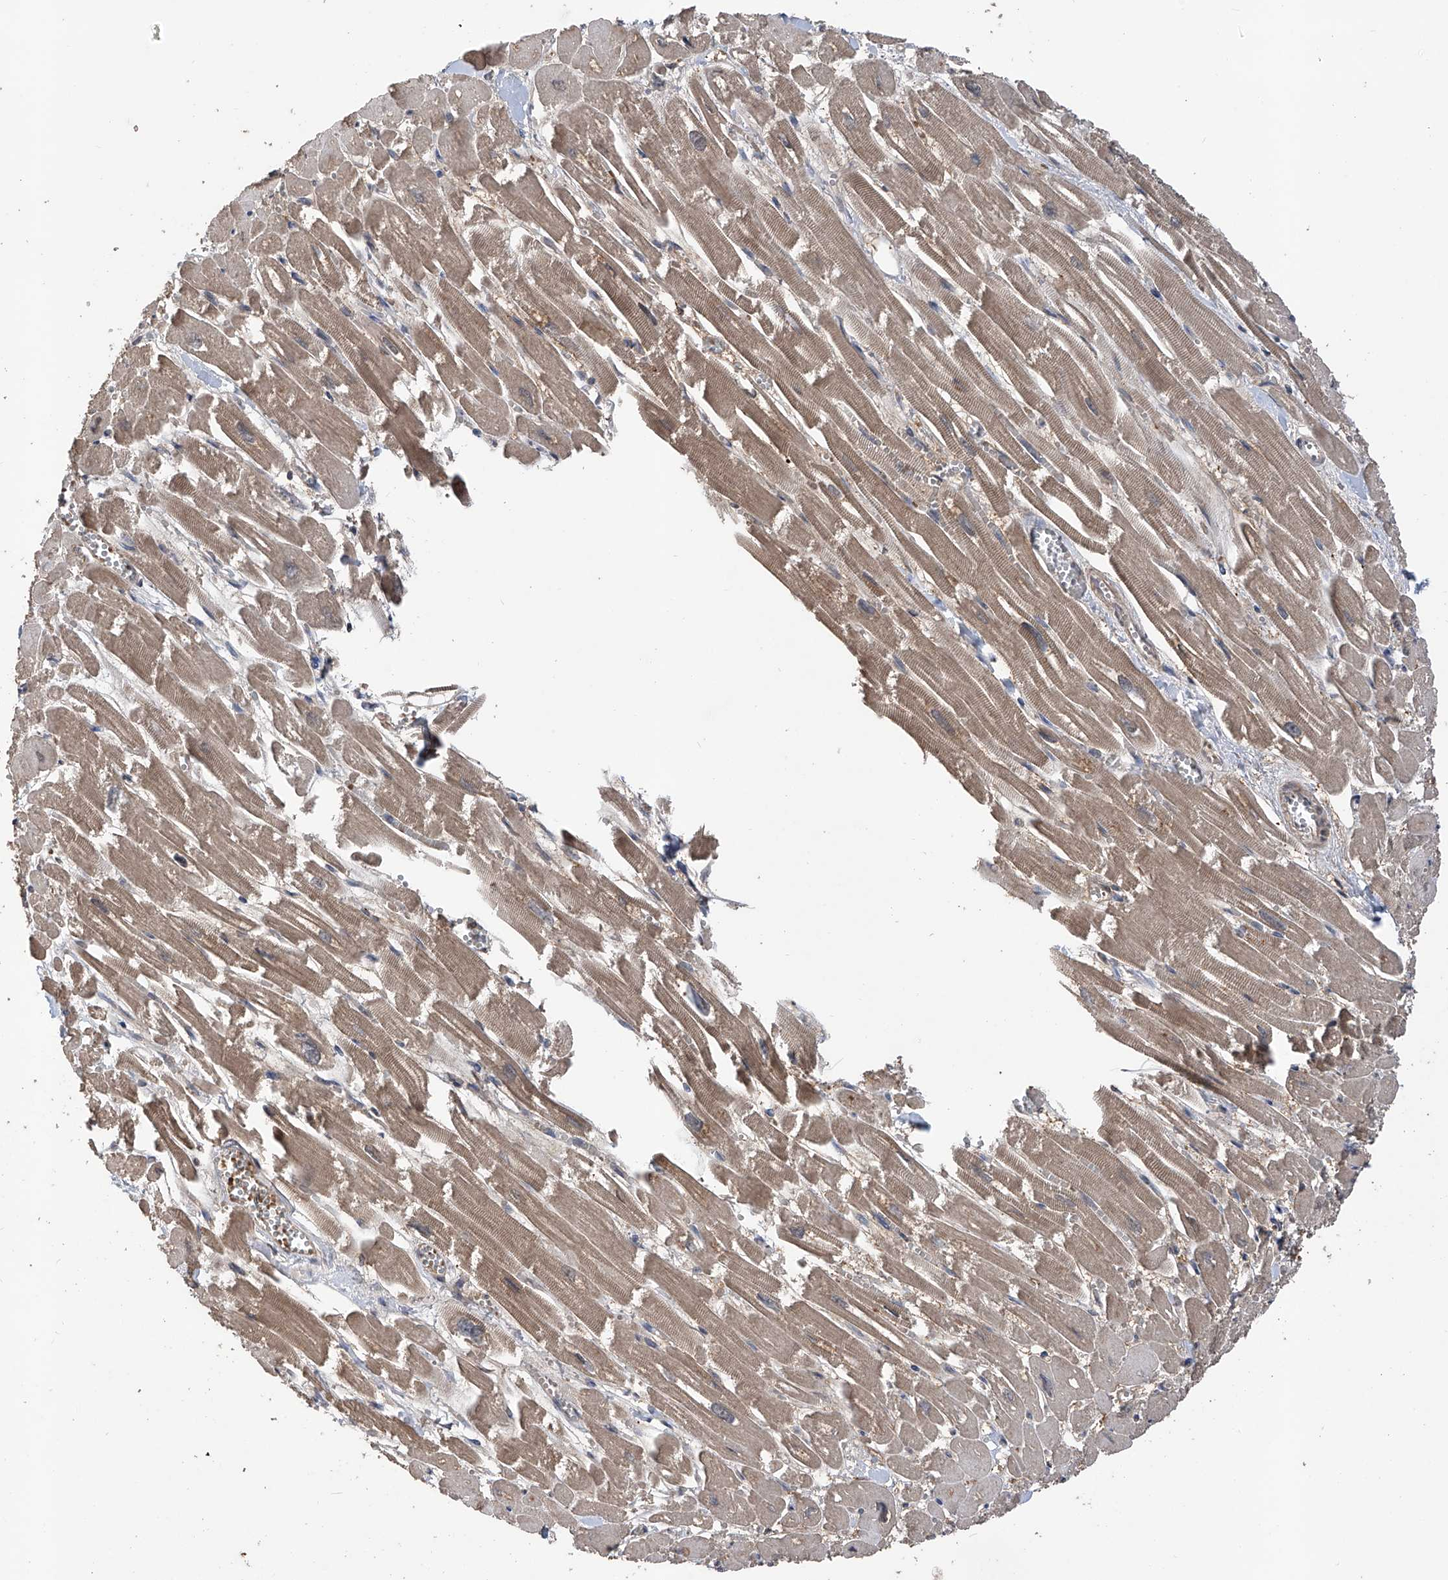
{"staining": {"intensity": "moderate", "quantity": ">75%", "location": "cytoplasmic/membranous"}, "tissue": "heart muscle", "cell_type": "Cardiomyocytes", "image_type": "normal", "snomed": [{"axis": "morphology", "description": "Normal tissue, NOS"}, {"axis": "topography", "description": "Heart"}], "caption": "Cardiomyocytes reveal medium levels of moderate cytoplasmic/membranous positivity in about >75% of cells in normal human heart muscle.", "gene": "LYSMD4", "patient": {"sex": "male", "age": 54}}